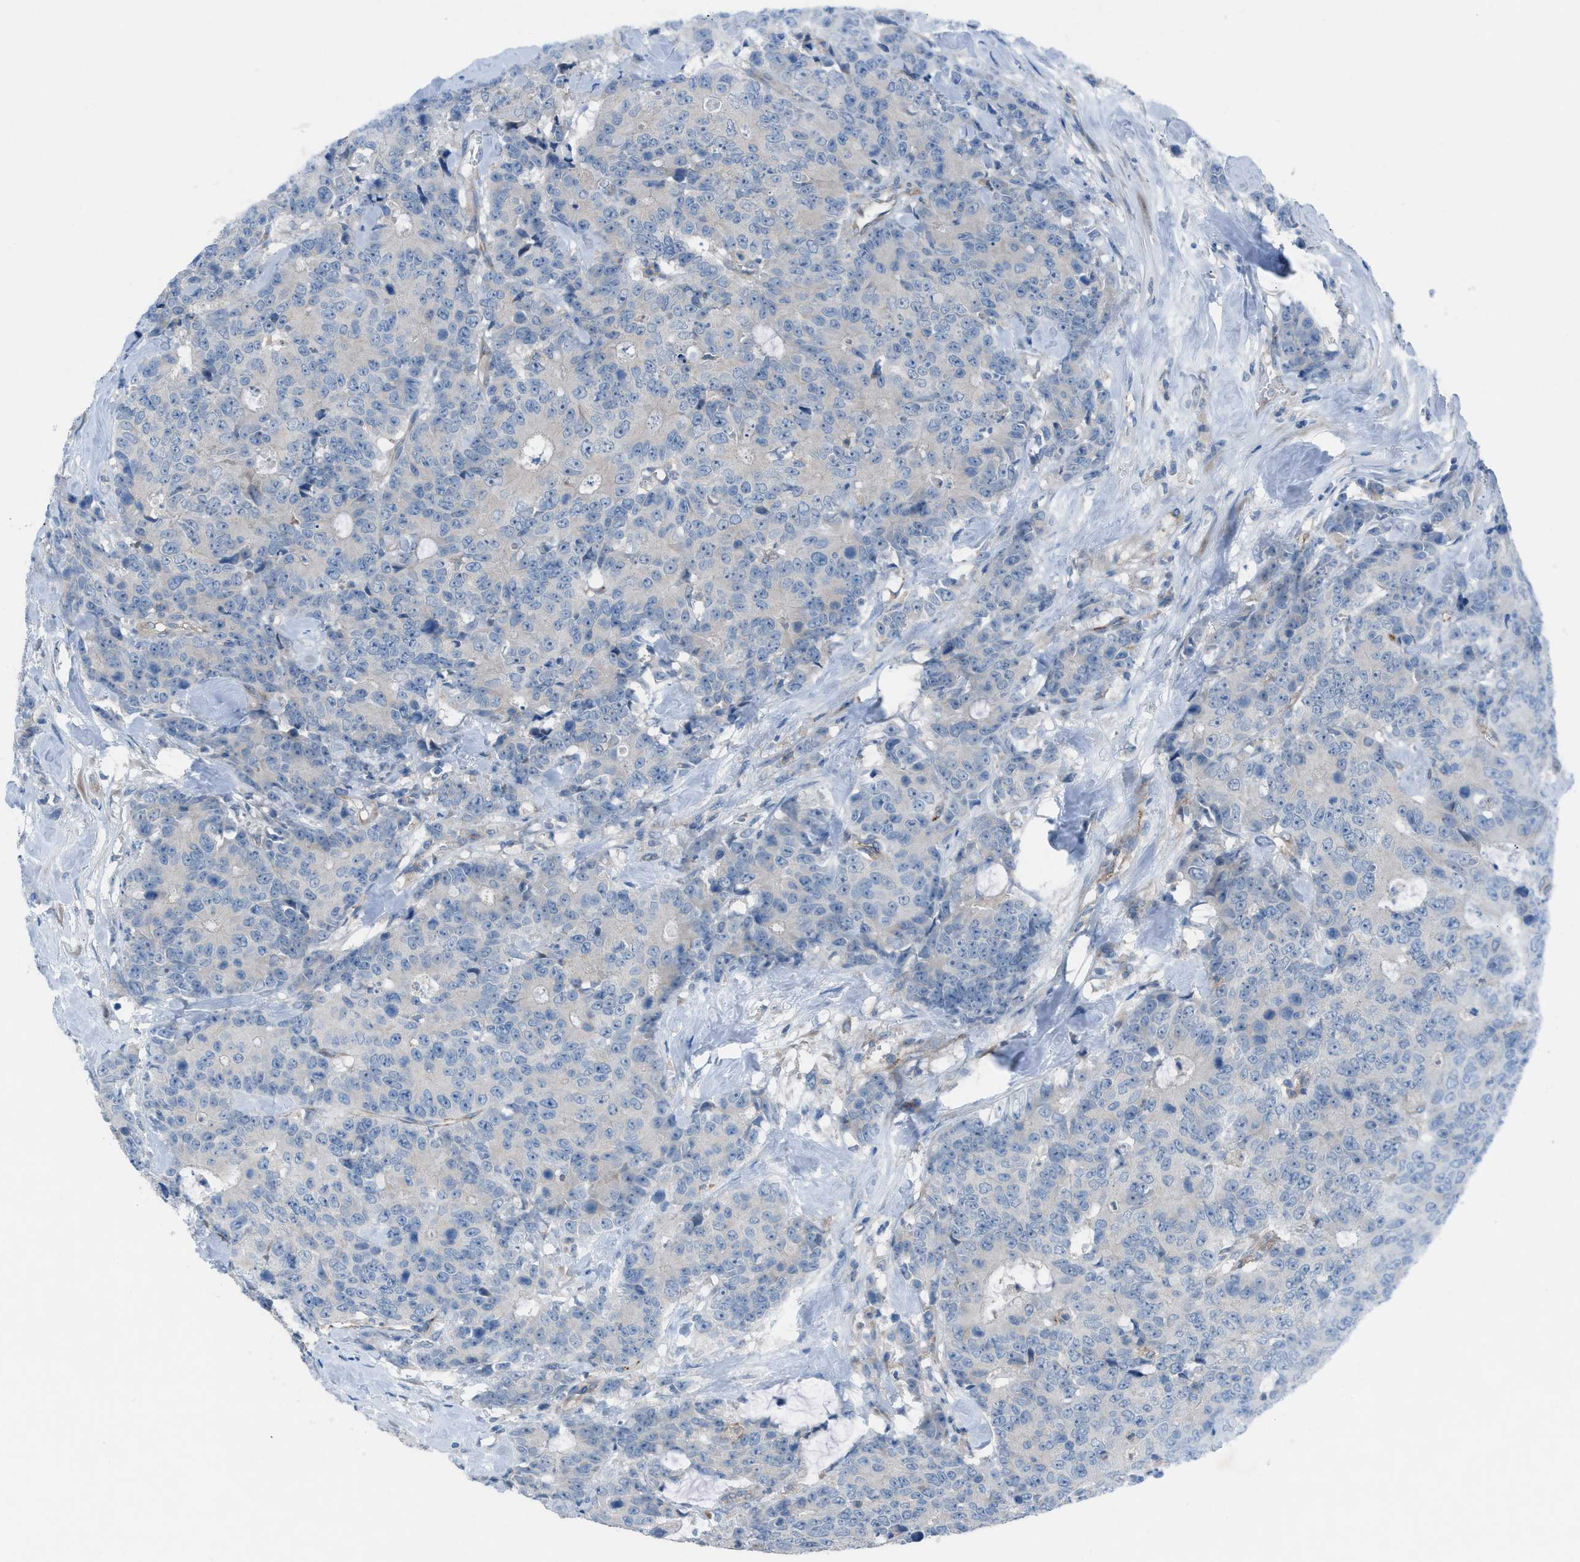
{"staining": {"intensity": "negative", "quantity": "none", "location": "none"}, "tissue": "colorectal cancer", "cell_type": "Tumor cells", "image_type": "cancer", "snomed": [{"axis": "morphology", "description": "Adenocarcinoma, NOS"}, {"axis": "topography", "description": "Colon"}], "caption": "A photomicrograph of colorectal adenocarcinoma stained for a protein displays no brown staining in tumor cells.", "gene": "HEG1", "patient": {"sex": "female", "age": 86}}